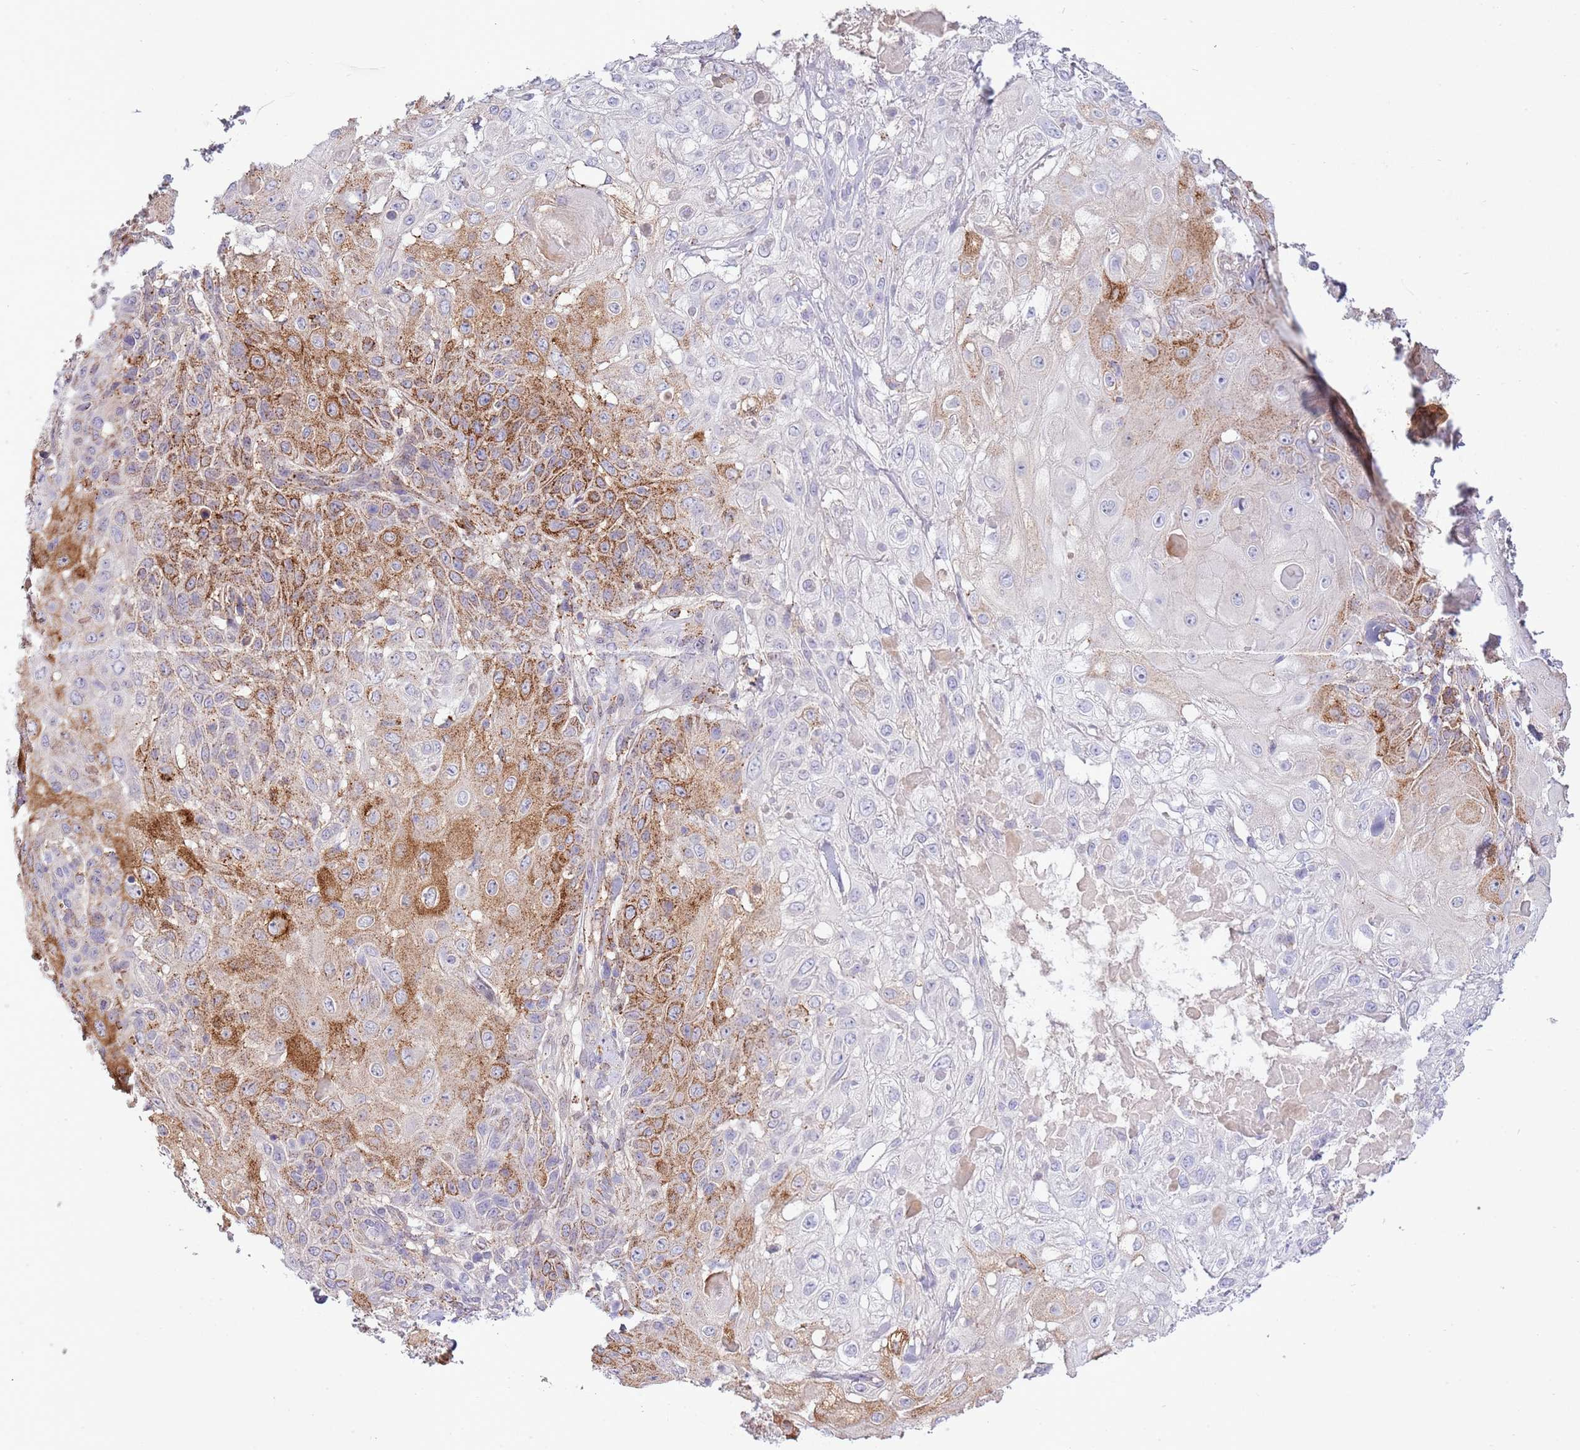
{"staining": {"intensity": "moderate", "quantity": "25%-75%", "location": "cytoplasmic/membranous"}, "tissue": "skin cancer", "cell_type": "Tumor cells", "image_type": "cancer", "snomed": [{"axis": "morphology", "description": "Normal tissue, NOS"}, {"axis": "morphology", "description": "Squamous cell carcinoma, NOS"}, {"axis": "topography", "description": "Skin"}, {"axis": "topography", "description": "Cartilage tissue"}], "caption": "A high-resolution image shows immunohistochemistry staining of skin squamous cell carcinoma, which reveals moderate cytoplasmic/membranous positivity in approximately 25%-75% of tumor cells. Nuclei are stained in blue.", "gene": "ABHD17A", "patient": {"sex": "female", "age": 79}}